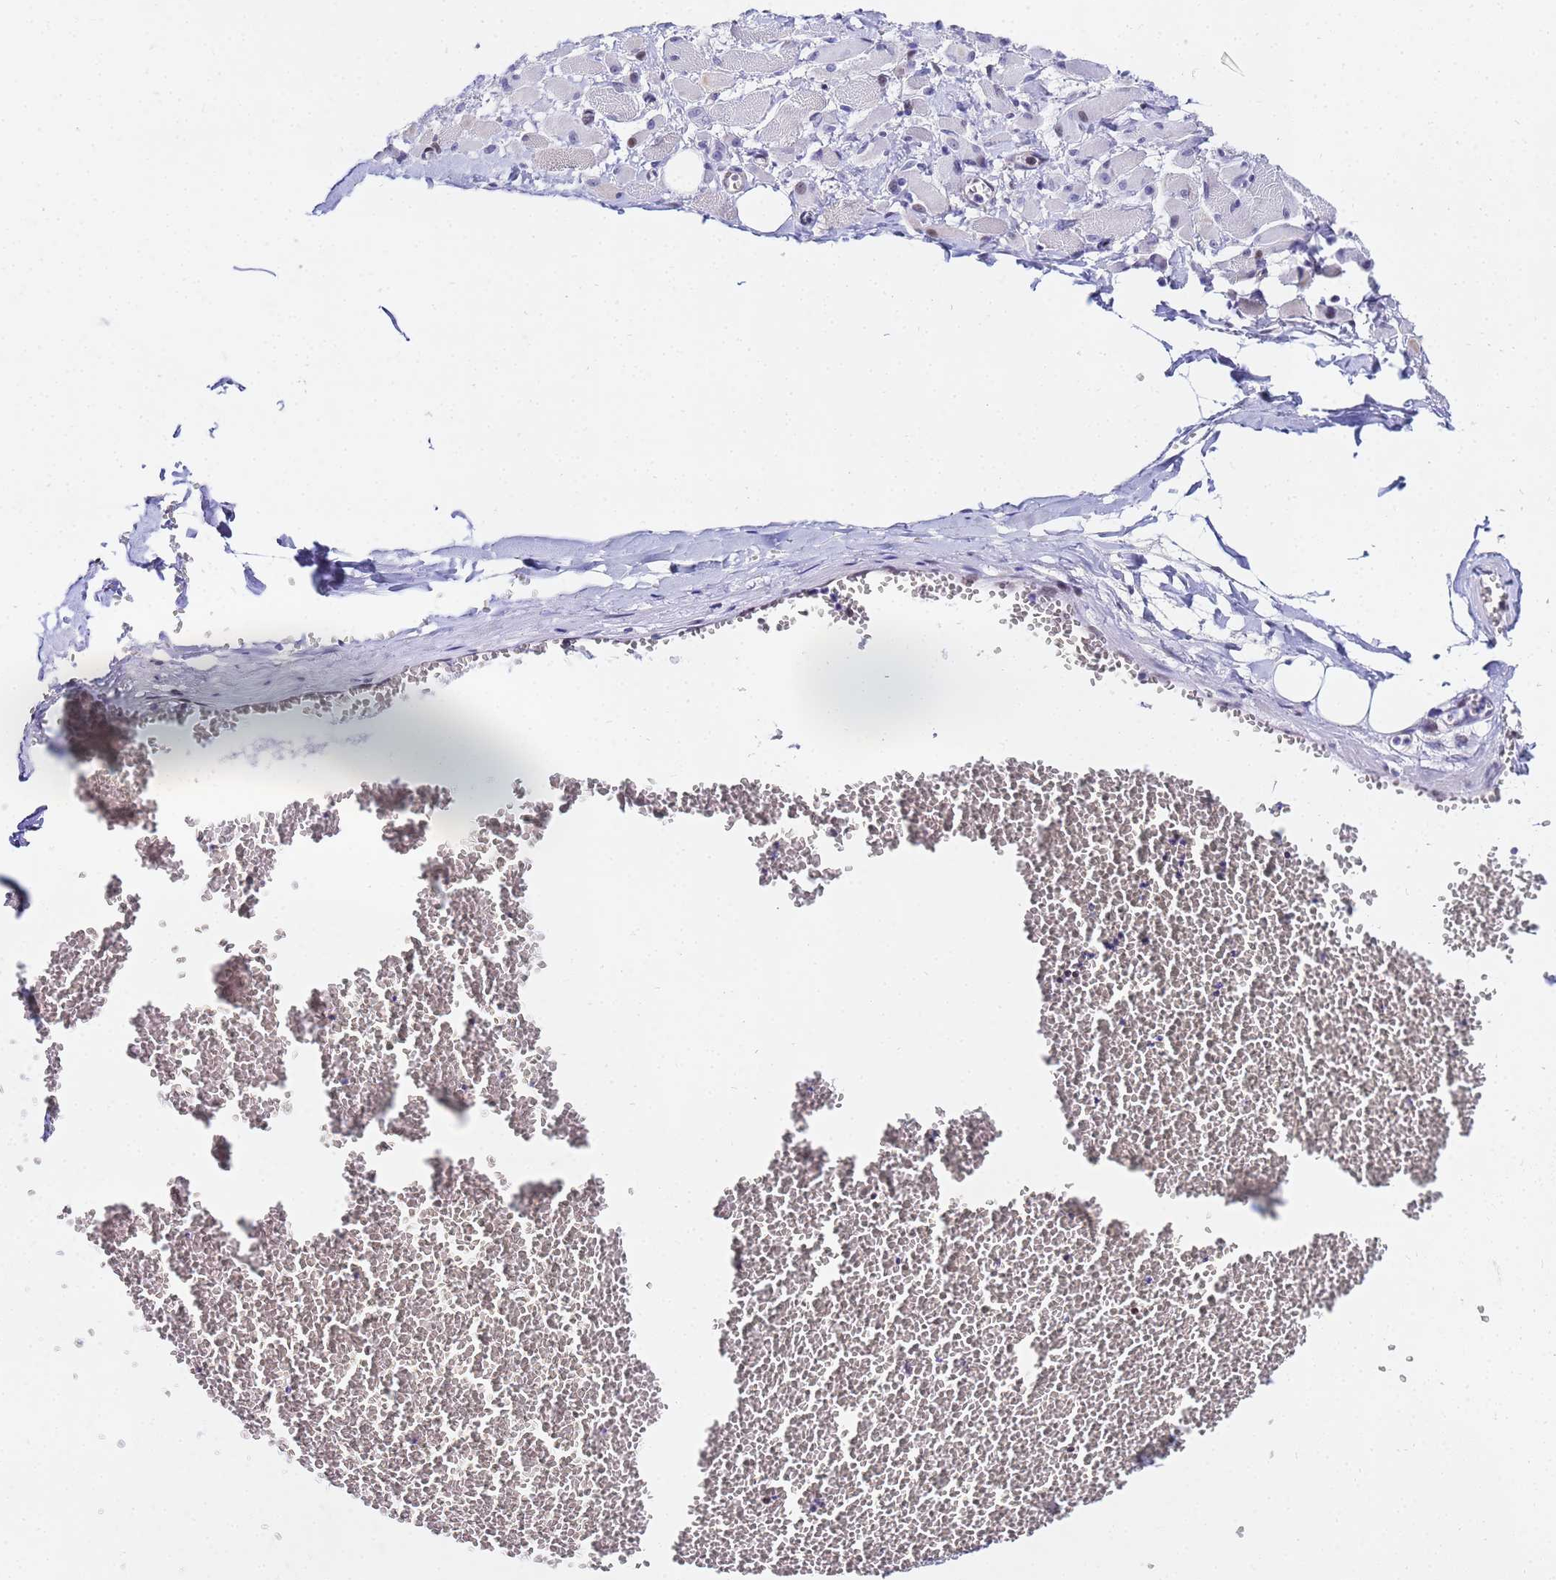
{"staining": {"intensity": "negative", "quantity": "none", "location": "none"}, "tissue": "skeletal muscle", "cell_type": "Myocytes", "image_type": "normal", "snomed": [{"axis": "morphology", "description": "Normal tissue, NOS"}, {"axis": "morphology", "description": "Basal cell carcinoma"}, {"axis": "topography", "description": "Skeletal muscle"}], "caption": "Photomicrograph shows no significant protein staining in myocytes of unremarkable skeletal muscle. The staining is performed using DAB brown chromogen with nuclei counter-stained in using hematoxylin.", "gene": "CKMT1A", "patient": {"sex": "female", "age": 64}}